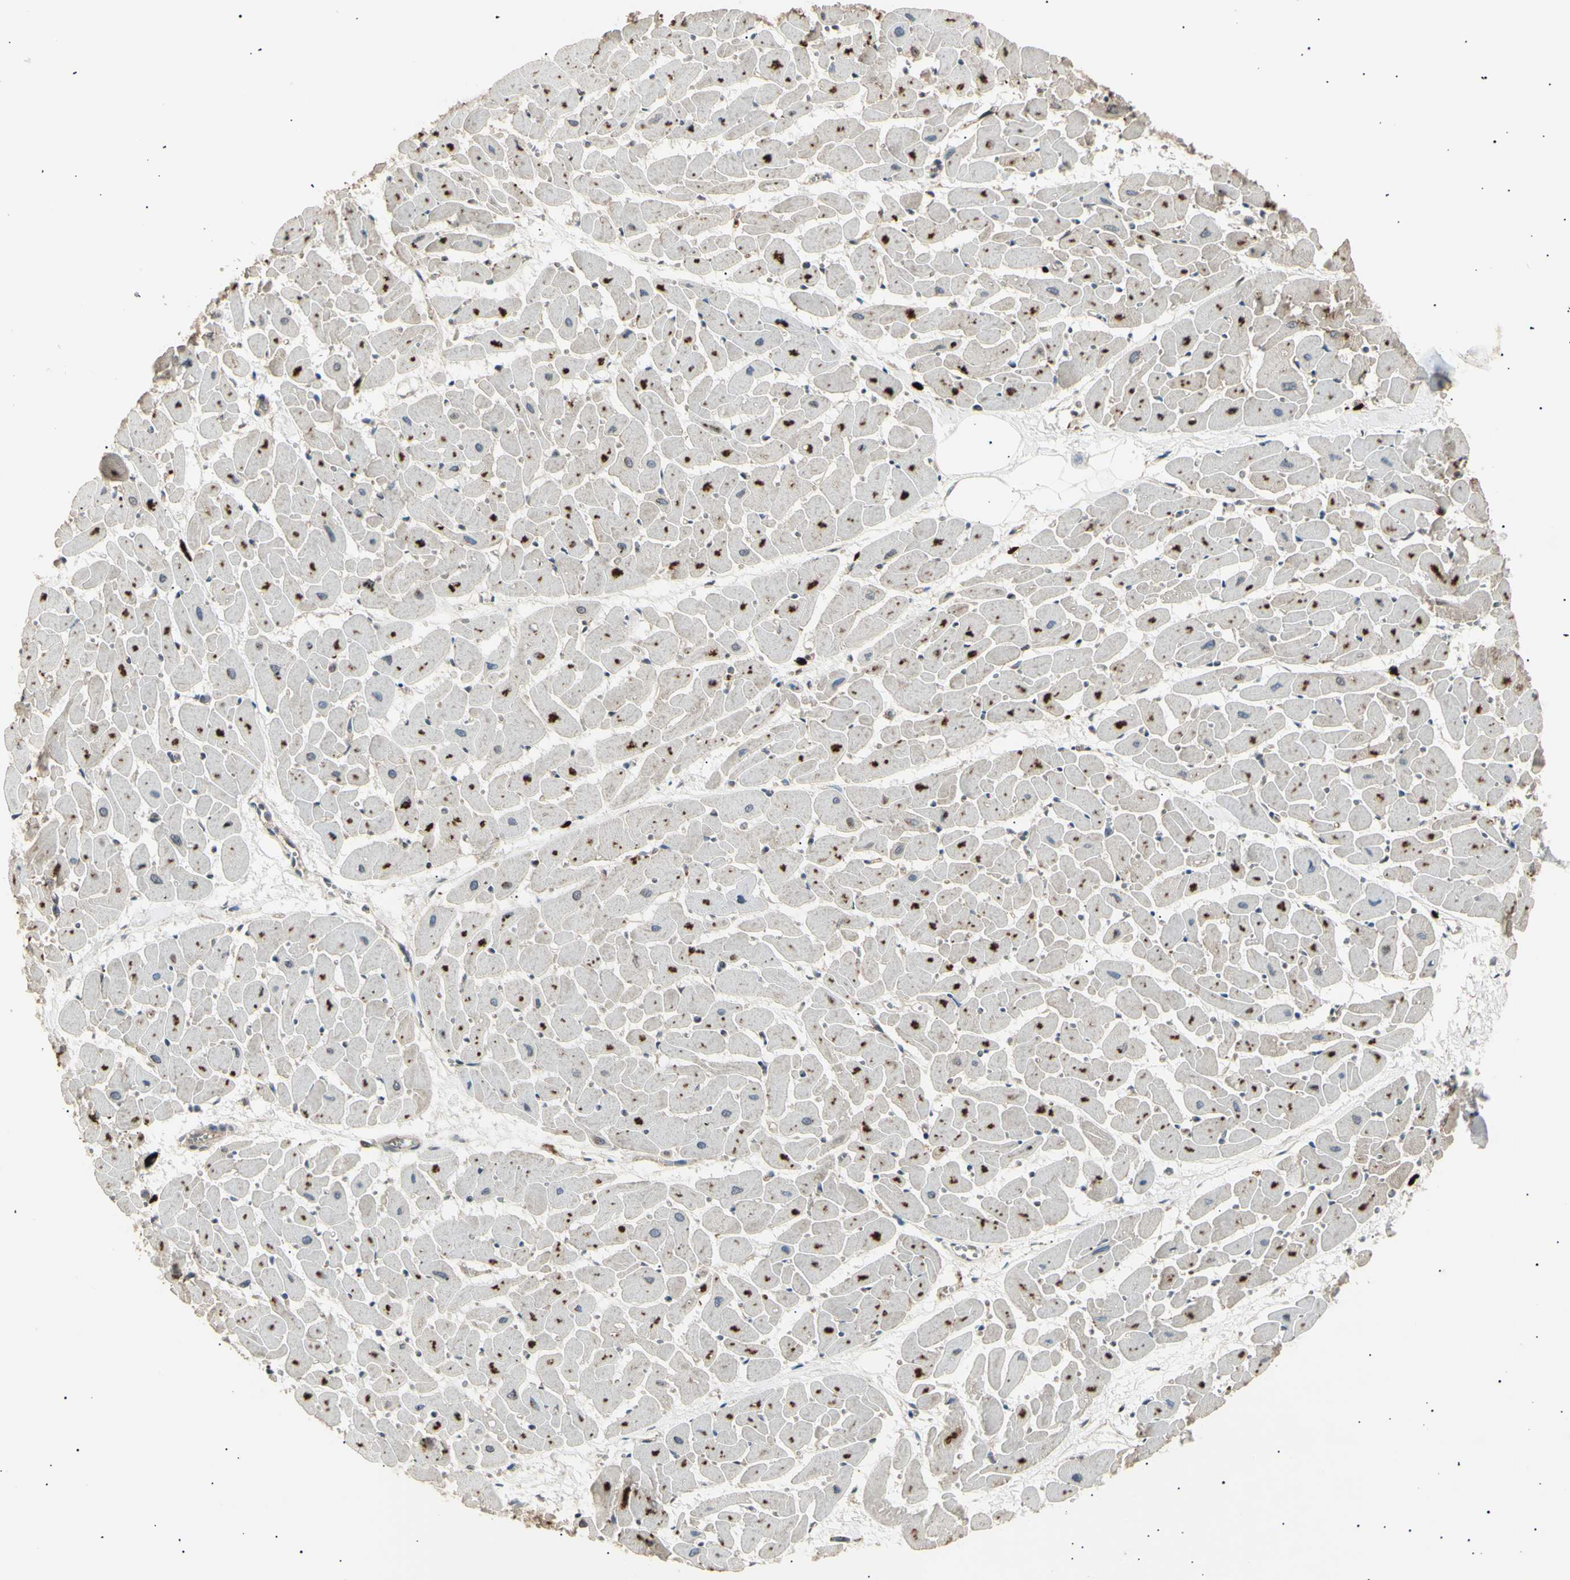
{"staining": {"intensity": "moderate", "quantity": "25%-75%", "location": "cytoplasmic/membranous"}, "tissue": "heart muscle", "cell_type": "Cardiomyocytes", "image_type": "normal", "snomed": [{"axis": "morphology", "description": "Normal tissue, NOS"}, {"axis": "topography", "description": "Heart"}], "caption": "Moderate cytoplasmic/membranous positivity for a protein is seen in about 25%-75% of cardiomyocytes of benign heart muscle using immunohistochemistry (IHC).", "gene": "NUAK2", "patient": {"sex": "female", "age": 19}}